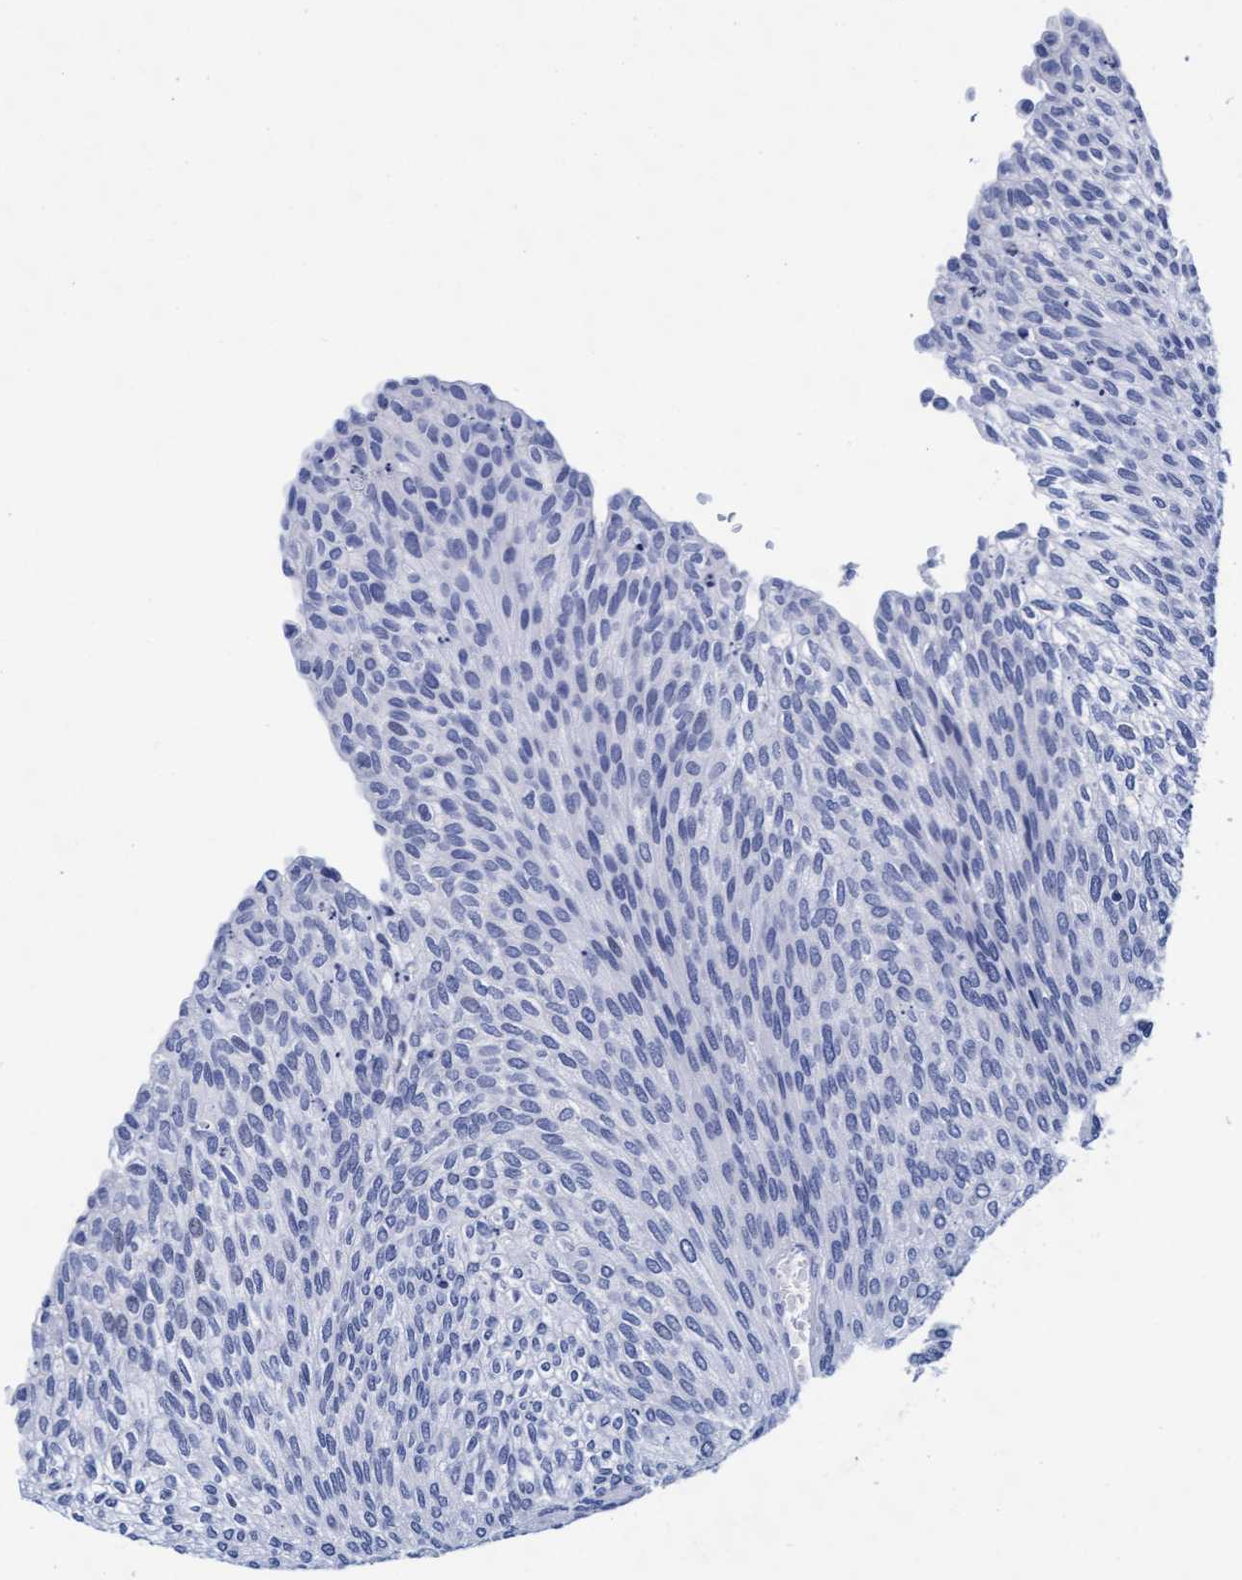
{"staining": {"intensity": "negative", "quantity": "none", "location": "none"}, "tissue": "urothelial cancer", "cell_type": "Tumor cells", "image_type": "cancer", "snomed": [{"axis": "morphology", "description": "Urothelial carcinoma, Low grade"}, {"axis": "topography", "description": "Urinary bladder"}], "caption": "The photomicrograph exhibits no staining of tumor cells in urothelial cancer. Brightfield microscopy of immunohistochemistry stained with DAB (3,3'-diaminobenzidine) (brown) and hematoxylin (blue), captured at high magnification.", "gene": "ARSG", "patient": {"sex": "female", "age": 79}}